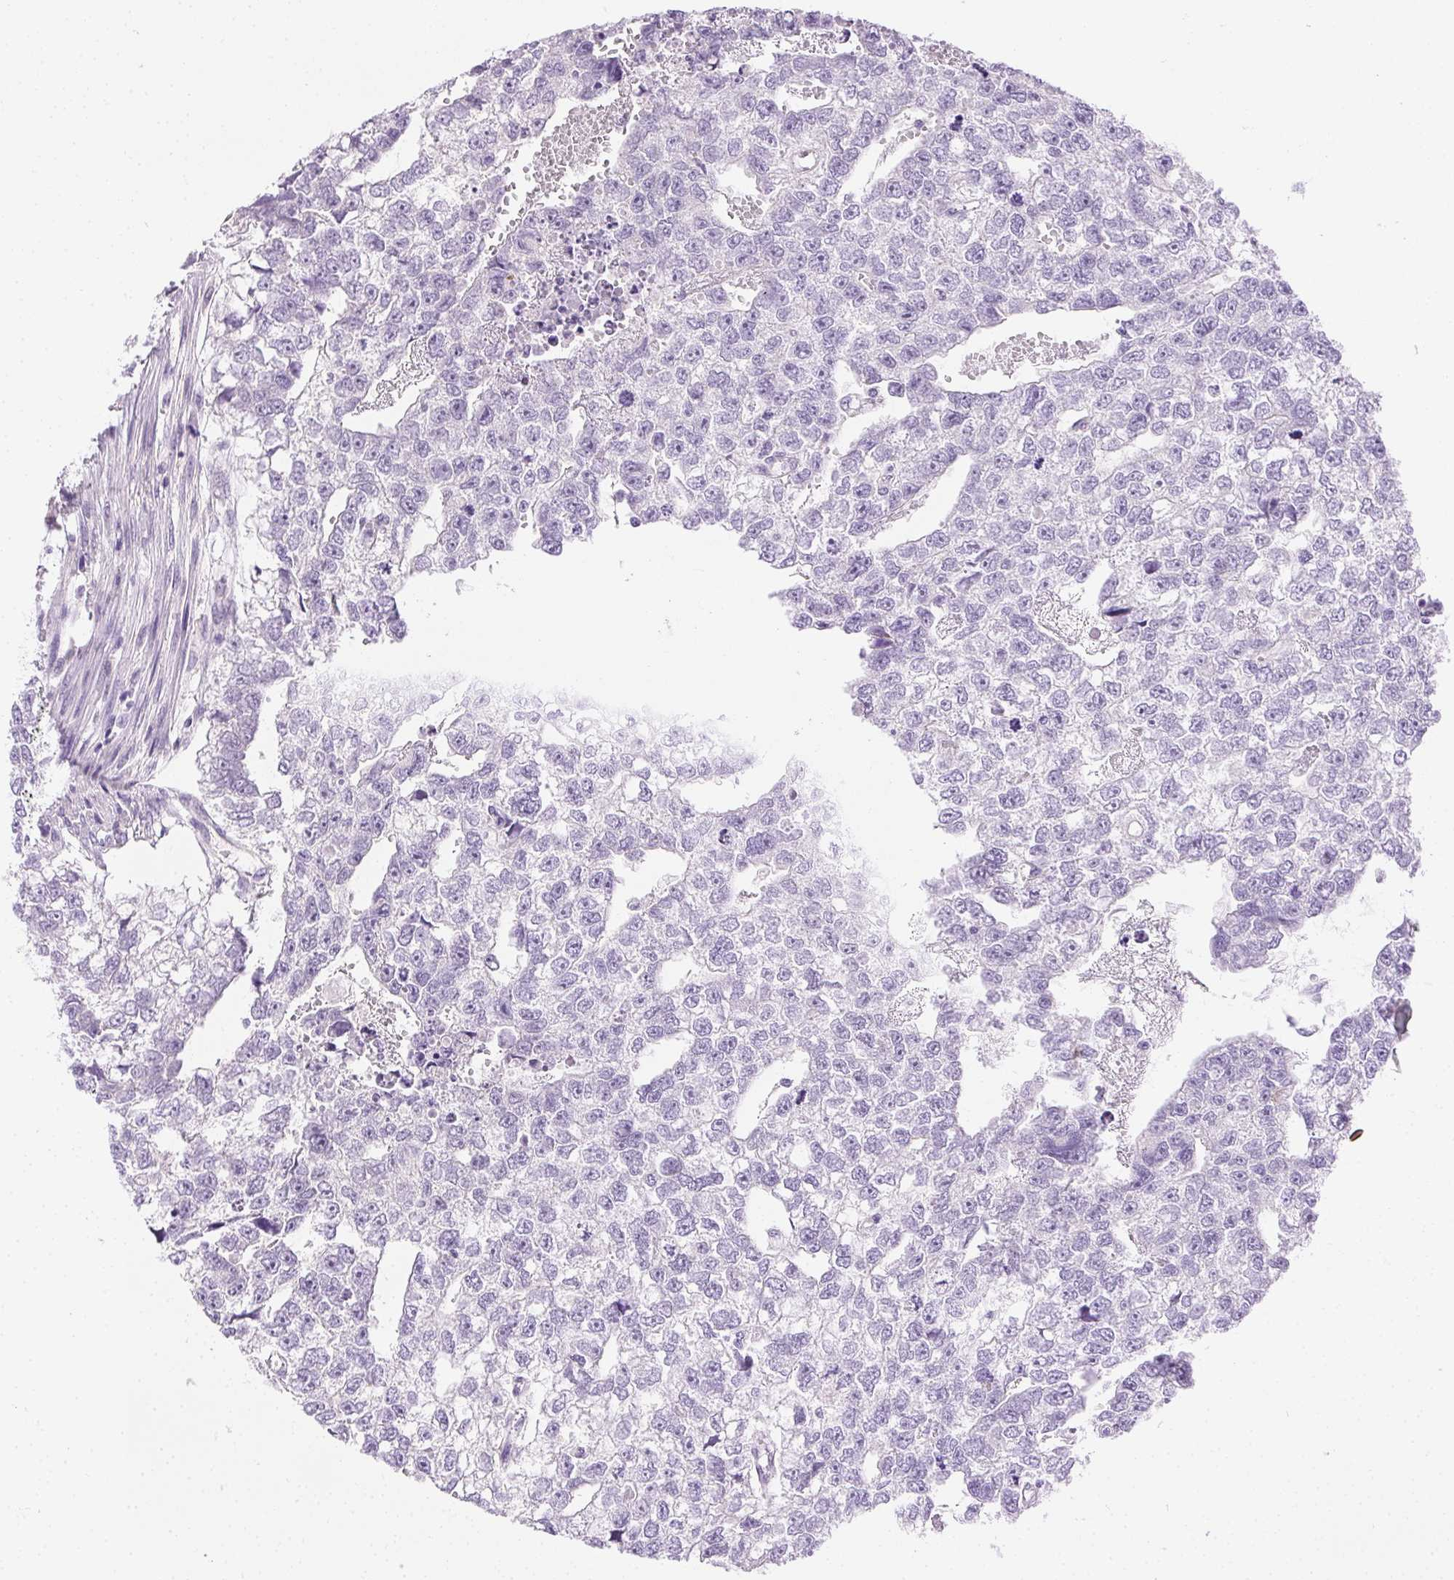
{"staining": {"intensity": "negative", "quantity": "none", "location": "none"}, "tissue": "testis cancer", "cell_type": "Tumor cells", "image_type": "cancer", "snomed": [{"axis": "morphology", "description": "Carcinoma, Embryonal, NOS"}, {"axis": "morphology", "description": "Teratoma, malignant, NOS"}, {"axis": "topography", "description": "Testis"}], "caption": "Immunohistochemistry micrograph of human embryonal carcinoma (testis) stained for a protein (brown), which exhibits no positivity in tumor cells. Brightfield microscopy of immunohistochemistry stained with DAB (brown) and hematoxylin (blue), captured at high magnification.", "gene": "C20orf85", "patient": {"sex": "male", "age": 44}}